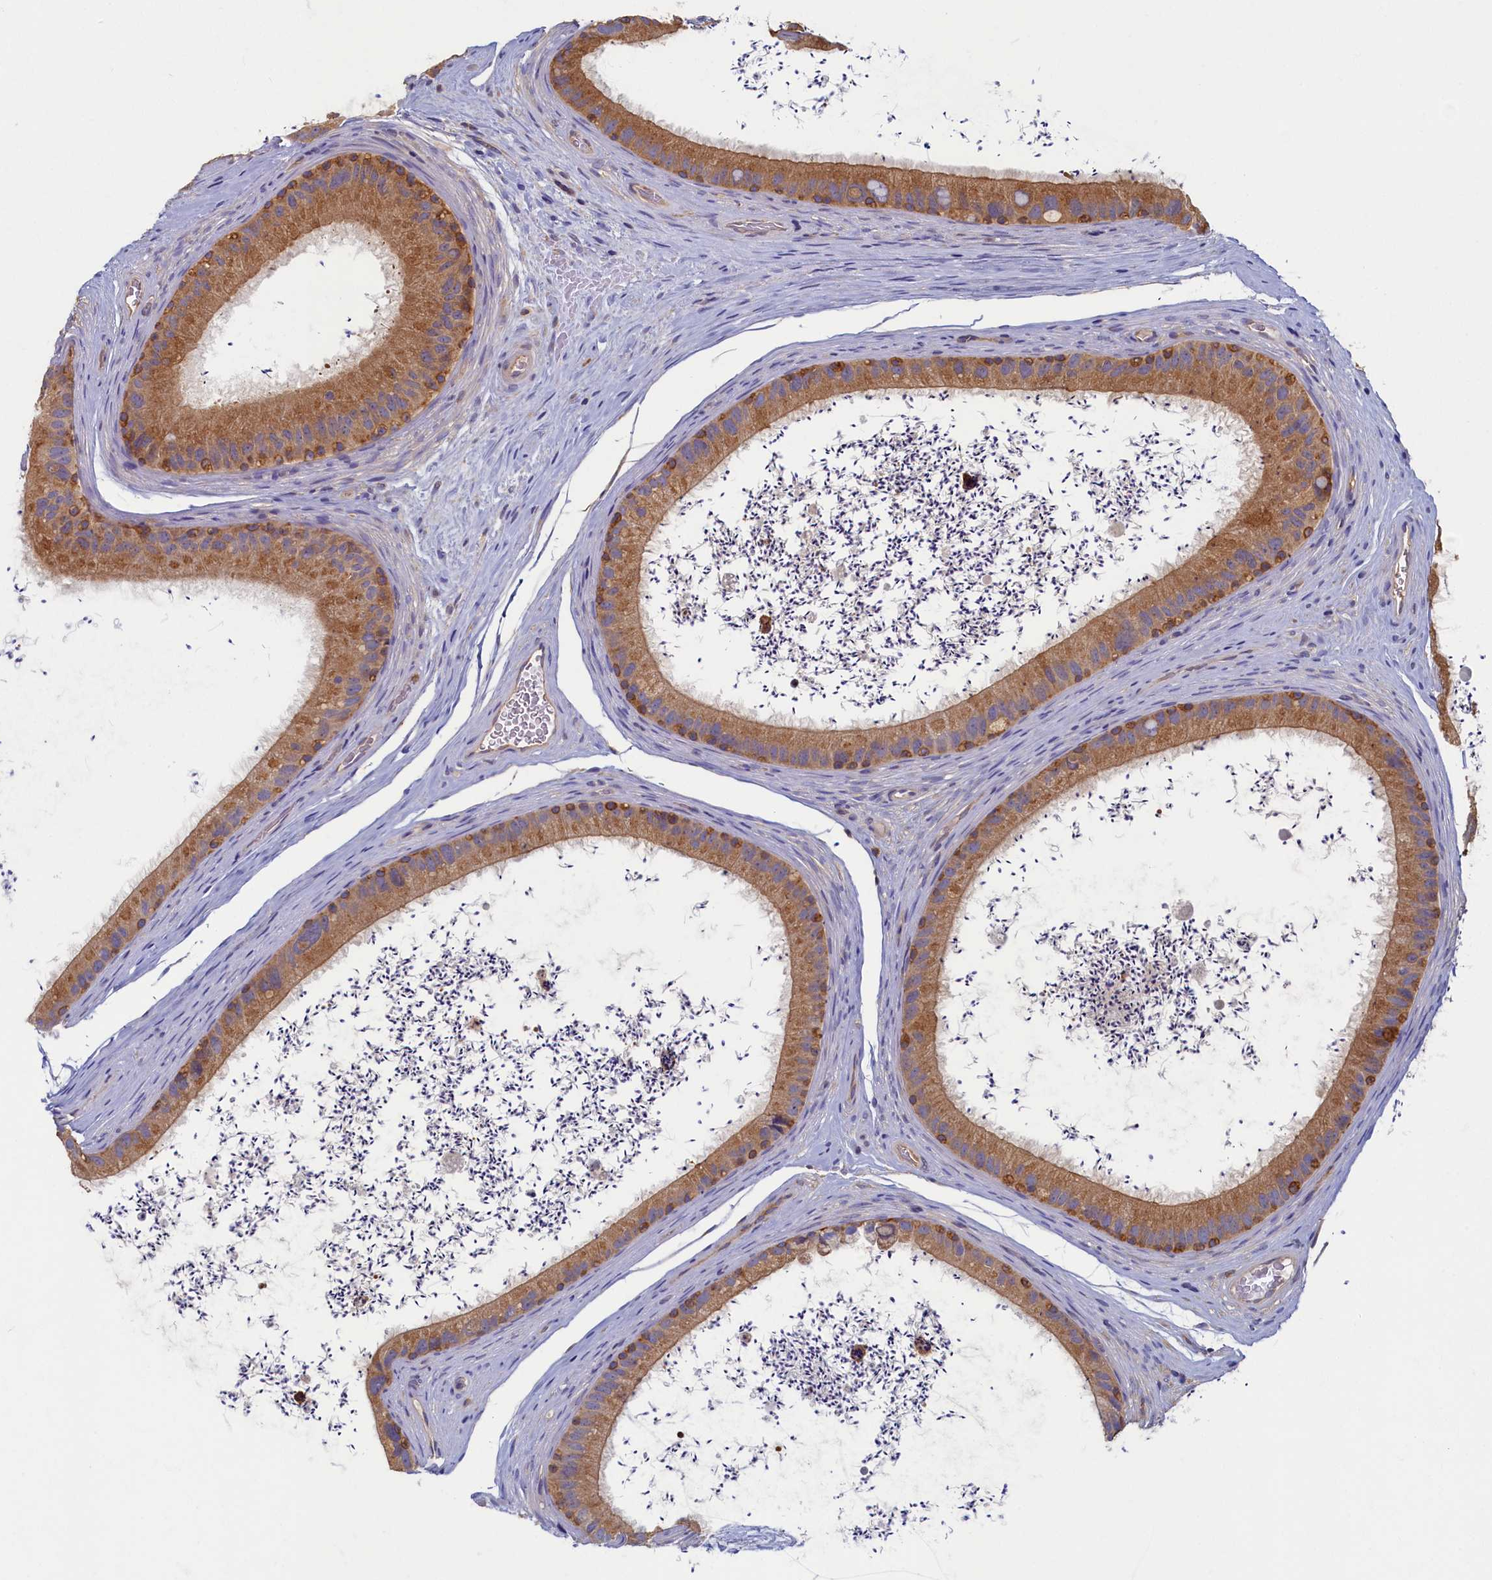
{"staining": {"intensity": "moderate", "quantity": ">75%", "location": "cytoplasmic/membranous"}, "tissue": "epididymis", "cell_type": "Glandular cells", "image_type": "normal", "snomed": [{"axis": "morphology", "description": "Normal tissue, NOS"}, {"axis": "topography", "description": "Epididymis, spermatic cord, NOS"}], "caption": "A brown stain shows moderate cytoplasmic/membranous expression of a protein in glandular cells of unremarkable epididymis.", "gene": "TIMM8B", "patient": {"sex": "male", "age": 50}}